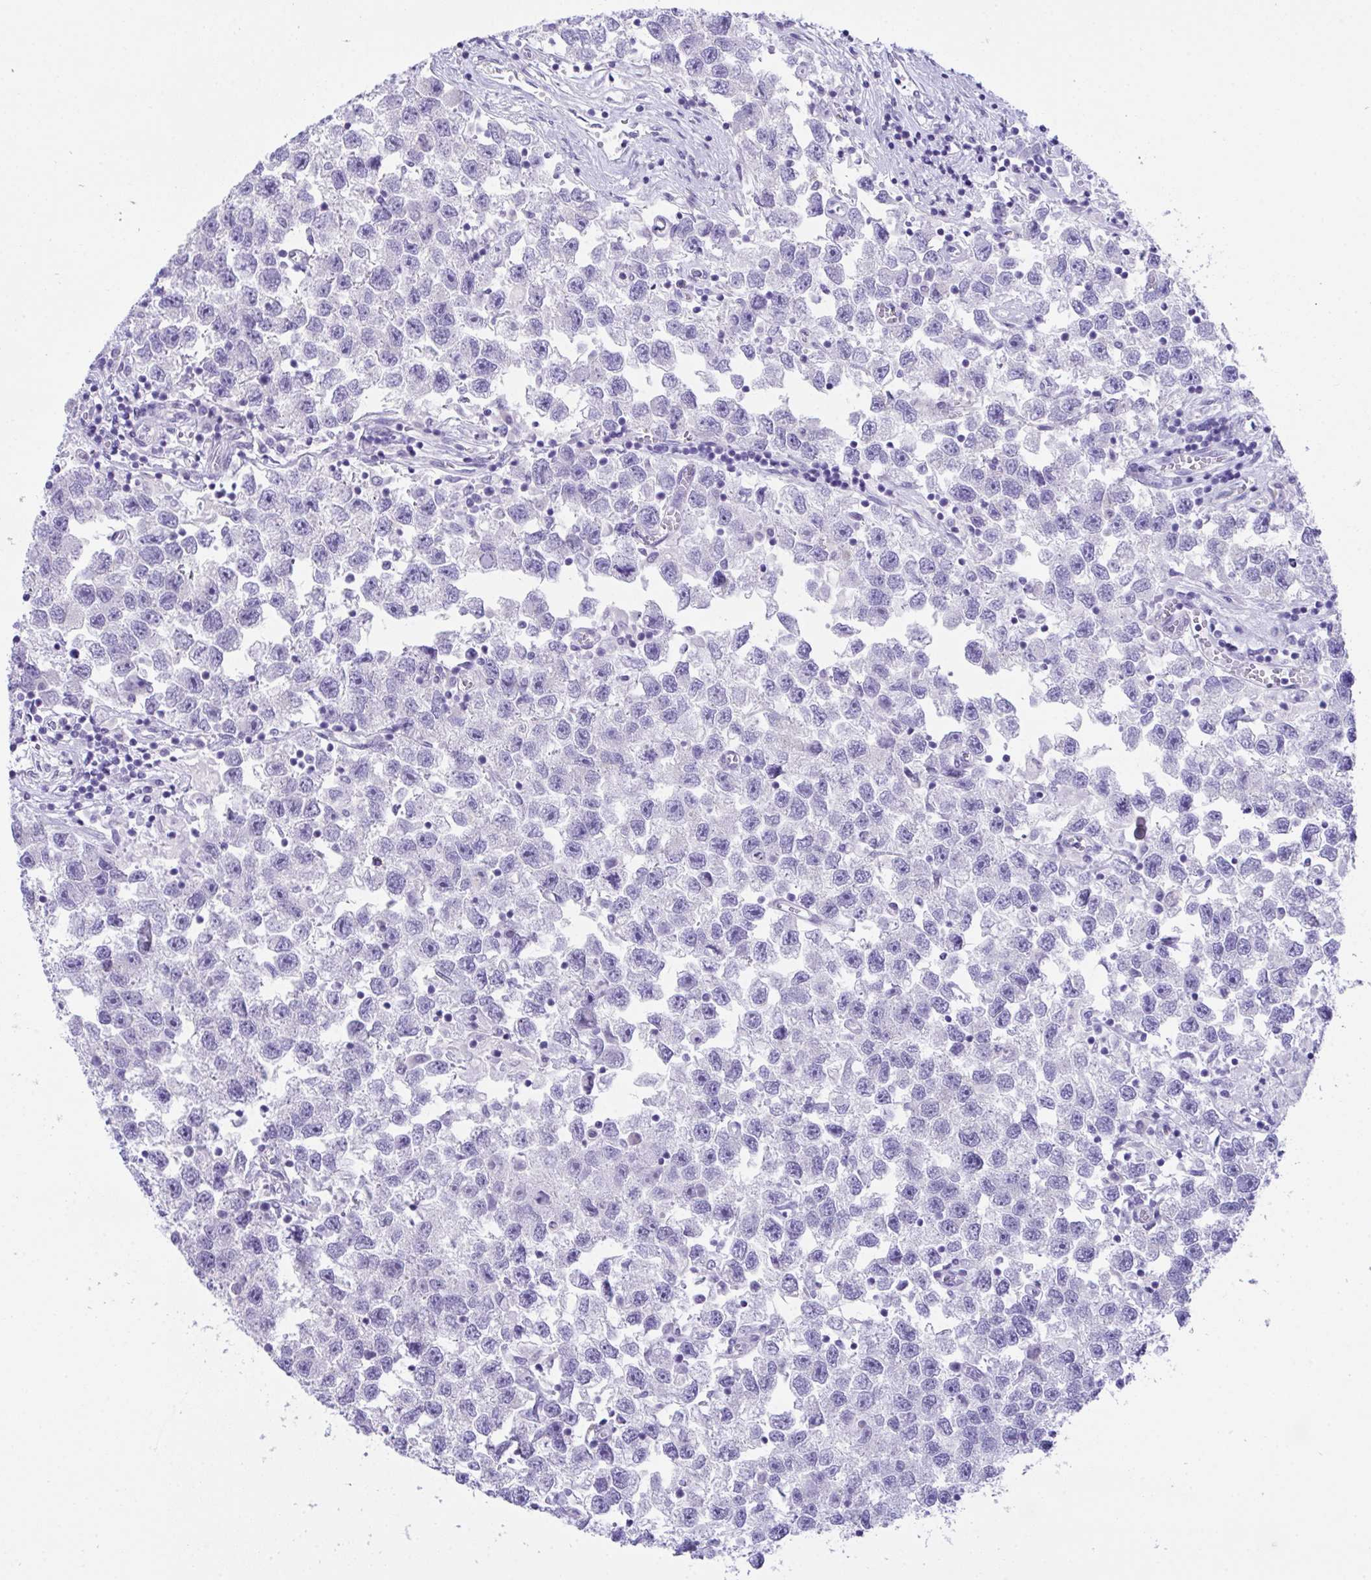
{"staining": {"intensity": "negative", "quantity": "none", "location": "none"}, "tissue": "testis cancer", "cell_type": "Tumor cells", "image_type": "cancer", "snomed": [{"axis": "morphology", "description": "Seminoma, NOS"}, {"axis": "topography", "description": "Testis"}], "caption": "A high-resolution photomicrograph shows immunohistochemistry (IHC) staining of testis cancer, which demonstrates no significant positivity in tumor cells.", "gene": "TMEM106B", "patient": {"sex": "male", "age": 26}}